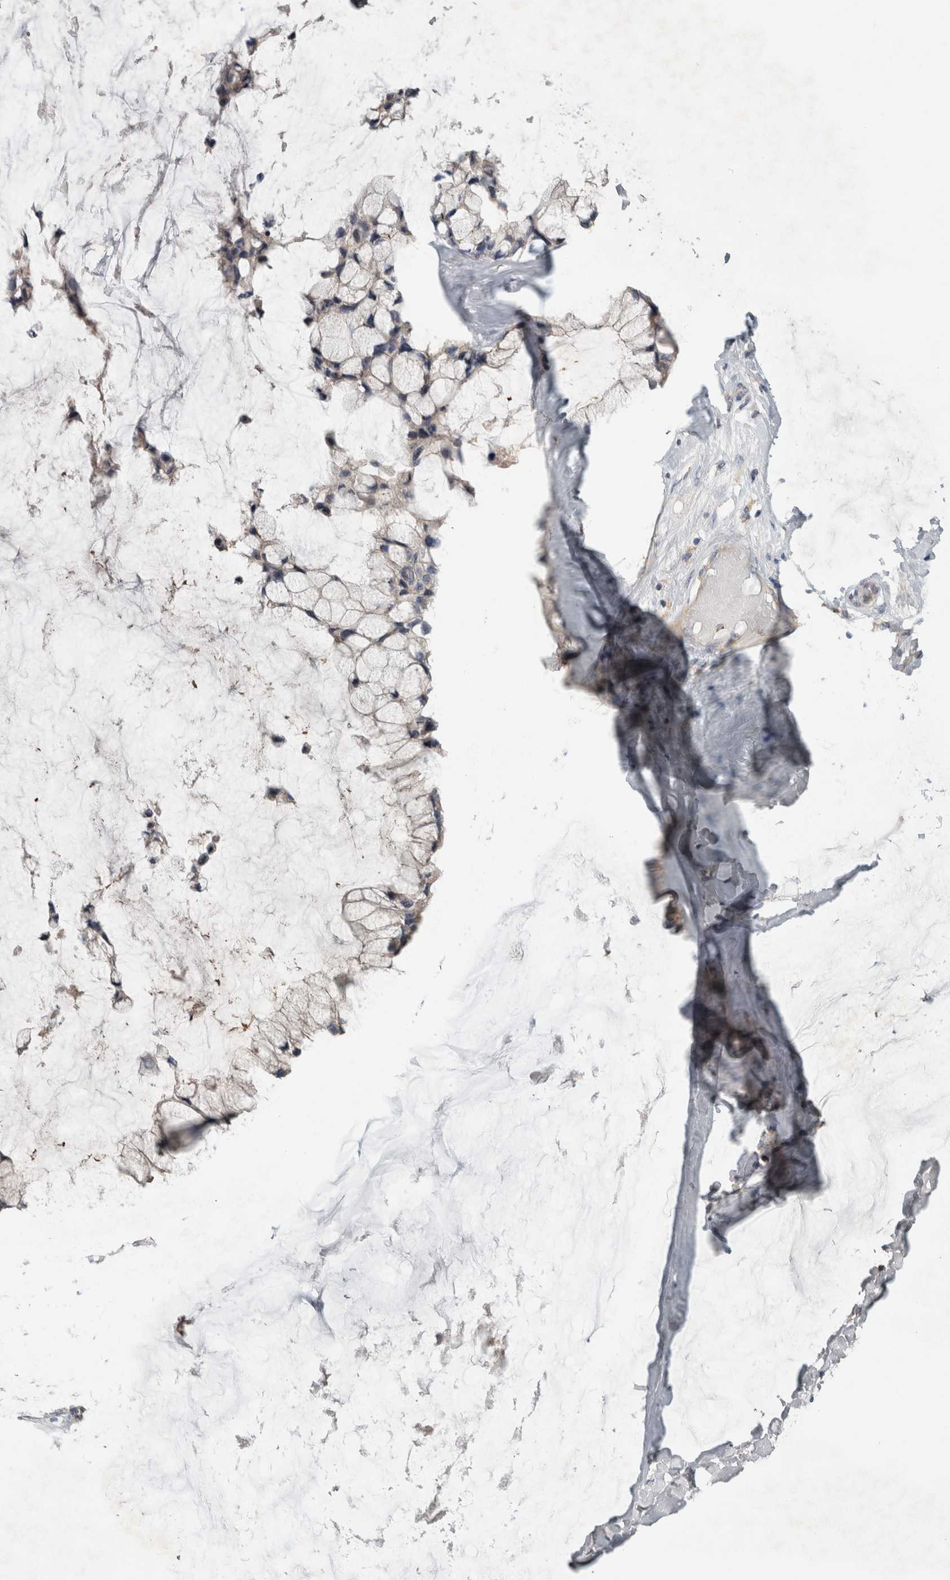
{"staining": {"intensity": "negative", "quantity": "none", "location": "none"}, "tissue": "ovarian cancer", "cell_type": "Tumor cells", "image_type": "cancer", "snomed": [{"axis": "morphology", "description": "Cystadenocarcinoma, mucinous, NOS"}, {"axis": "topography", "description": "Ovary"}], "caption": "Mucinous cystadenocarcinoma (ovarian) stained for a protein using immunohistochemistry (IHC) demonstrates no expression tumor cells.", "gene": "TARBP1", "patient": {"sex": "female", "age": 39}}